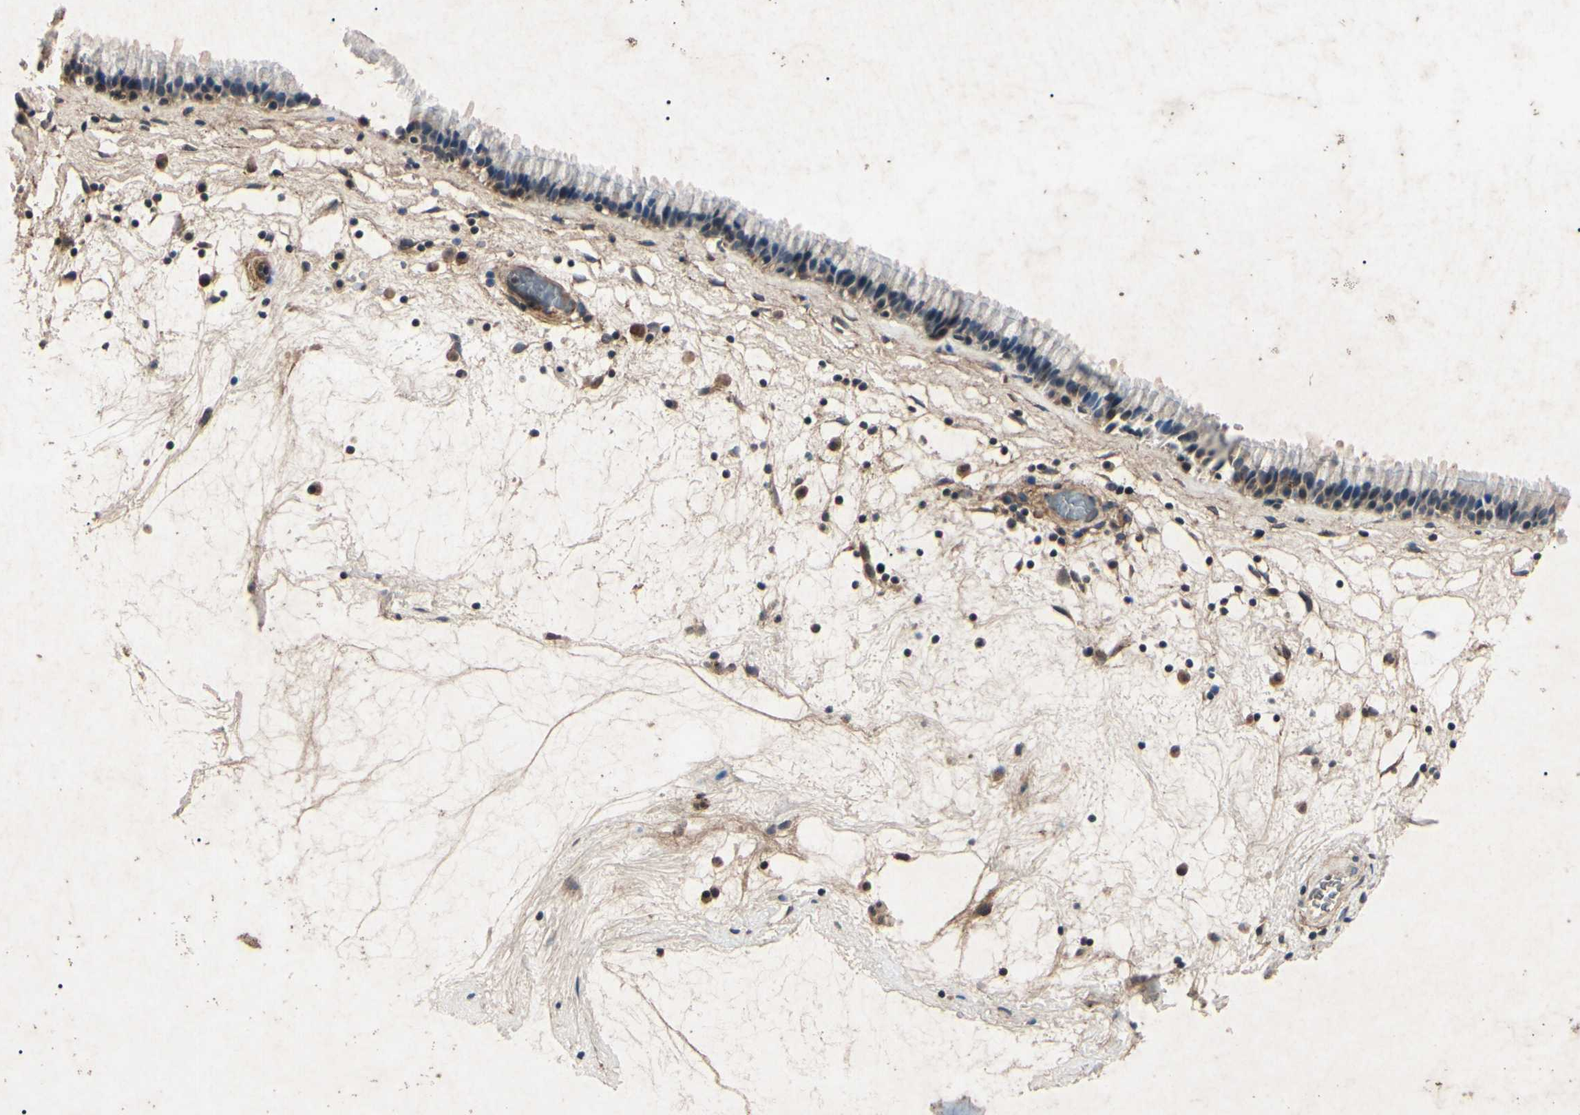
{"staining": {"intensity": "weak", "quantity": "25%-75%", "location": "cytoplasmic/membranous"}, "tissue": "nasopharynx", "cell_type": "Respiratory epithelial cells", "image_type": "normal", "snomed": [{"axis": "morphology", "description": "Normal tissue, NOS"}, {"axis": "morphology", "description": "Inflammation, NOS"}, {"axis": "topography", "description": "Nasopharynx"}], "caption": "Weak cytoplasmic/membranous expression is seen in approximately 25%-75% of respiratory epithelial cells in benign nasopharynx. (DAB IHC, brown staining for protein, blue staining for nuclei).", "gene": "AEBP1", "patient": {"sex": "male", "age": 48}}